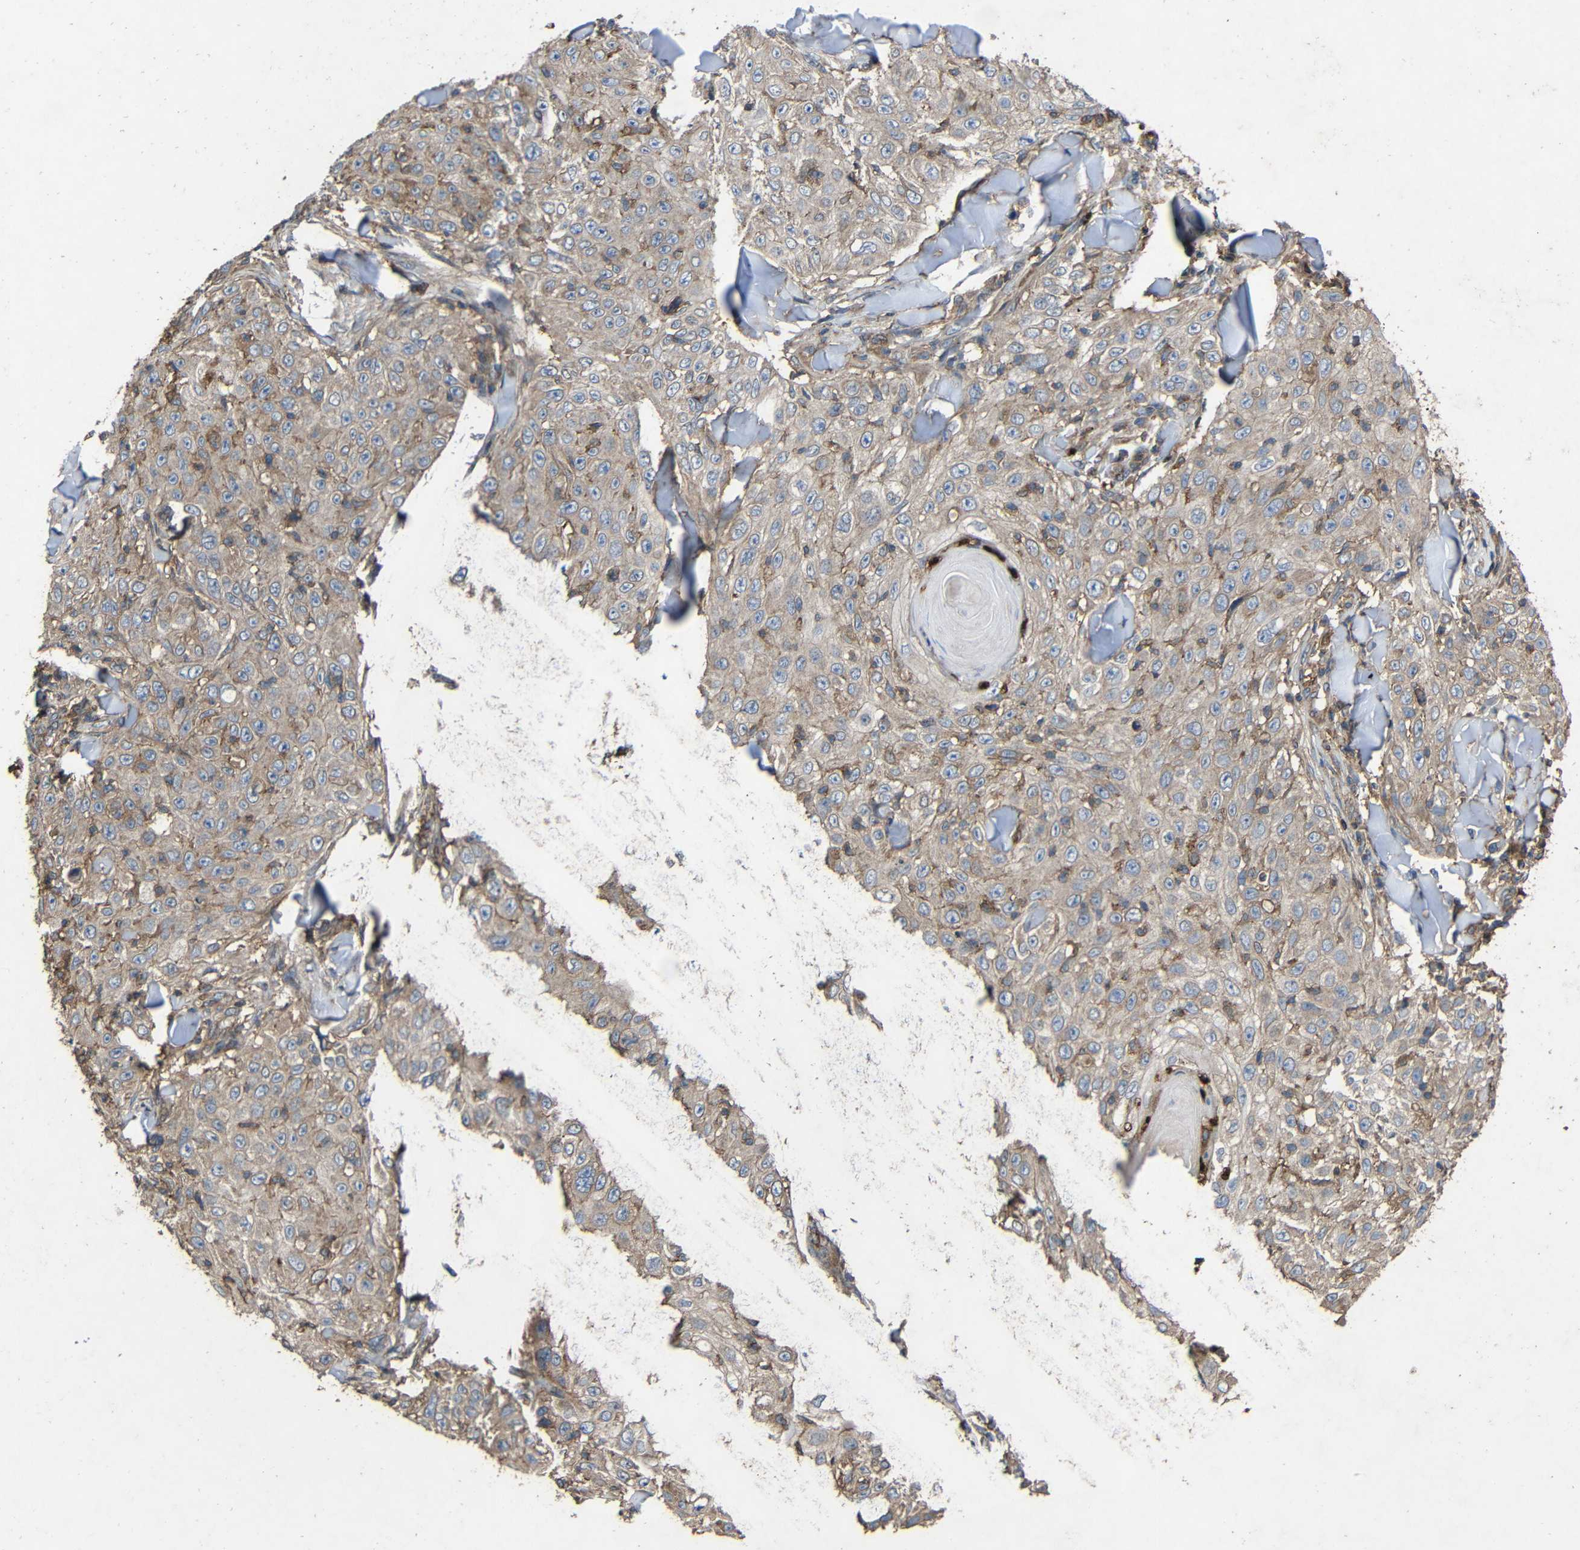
{"staining": {"intensity": "moderate", "quantity": "<25%", "location": "cytoplasmic/membranous"}, "tissue": "skin cancer", "cell_type": "Tumor cells", "image_type": "cancer", "snomed": [{"axis": "morphology", "description": "Squamous cell carcinoma, NOS"}, {"axis": "topography", "description": "Skin"}], "caption": "Squamous cell carcinoma (skin) stained with DAB (3,3'-diaminobenzidine) immunohistochemistry displays low levels of moderate cytoplasmic/membranous expression in approximately <25% of tumor cells. (DAB IHC with brightfield microscopy, high magnification).", "gene": "TREM2", "patient": {"sex": "male", "age": 86}}